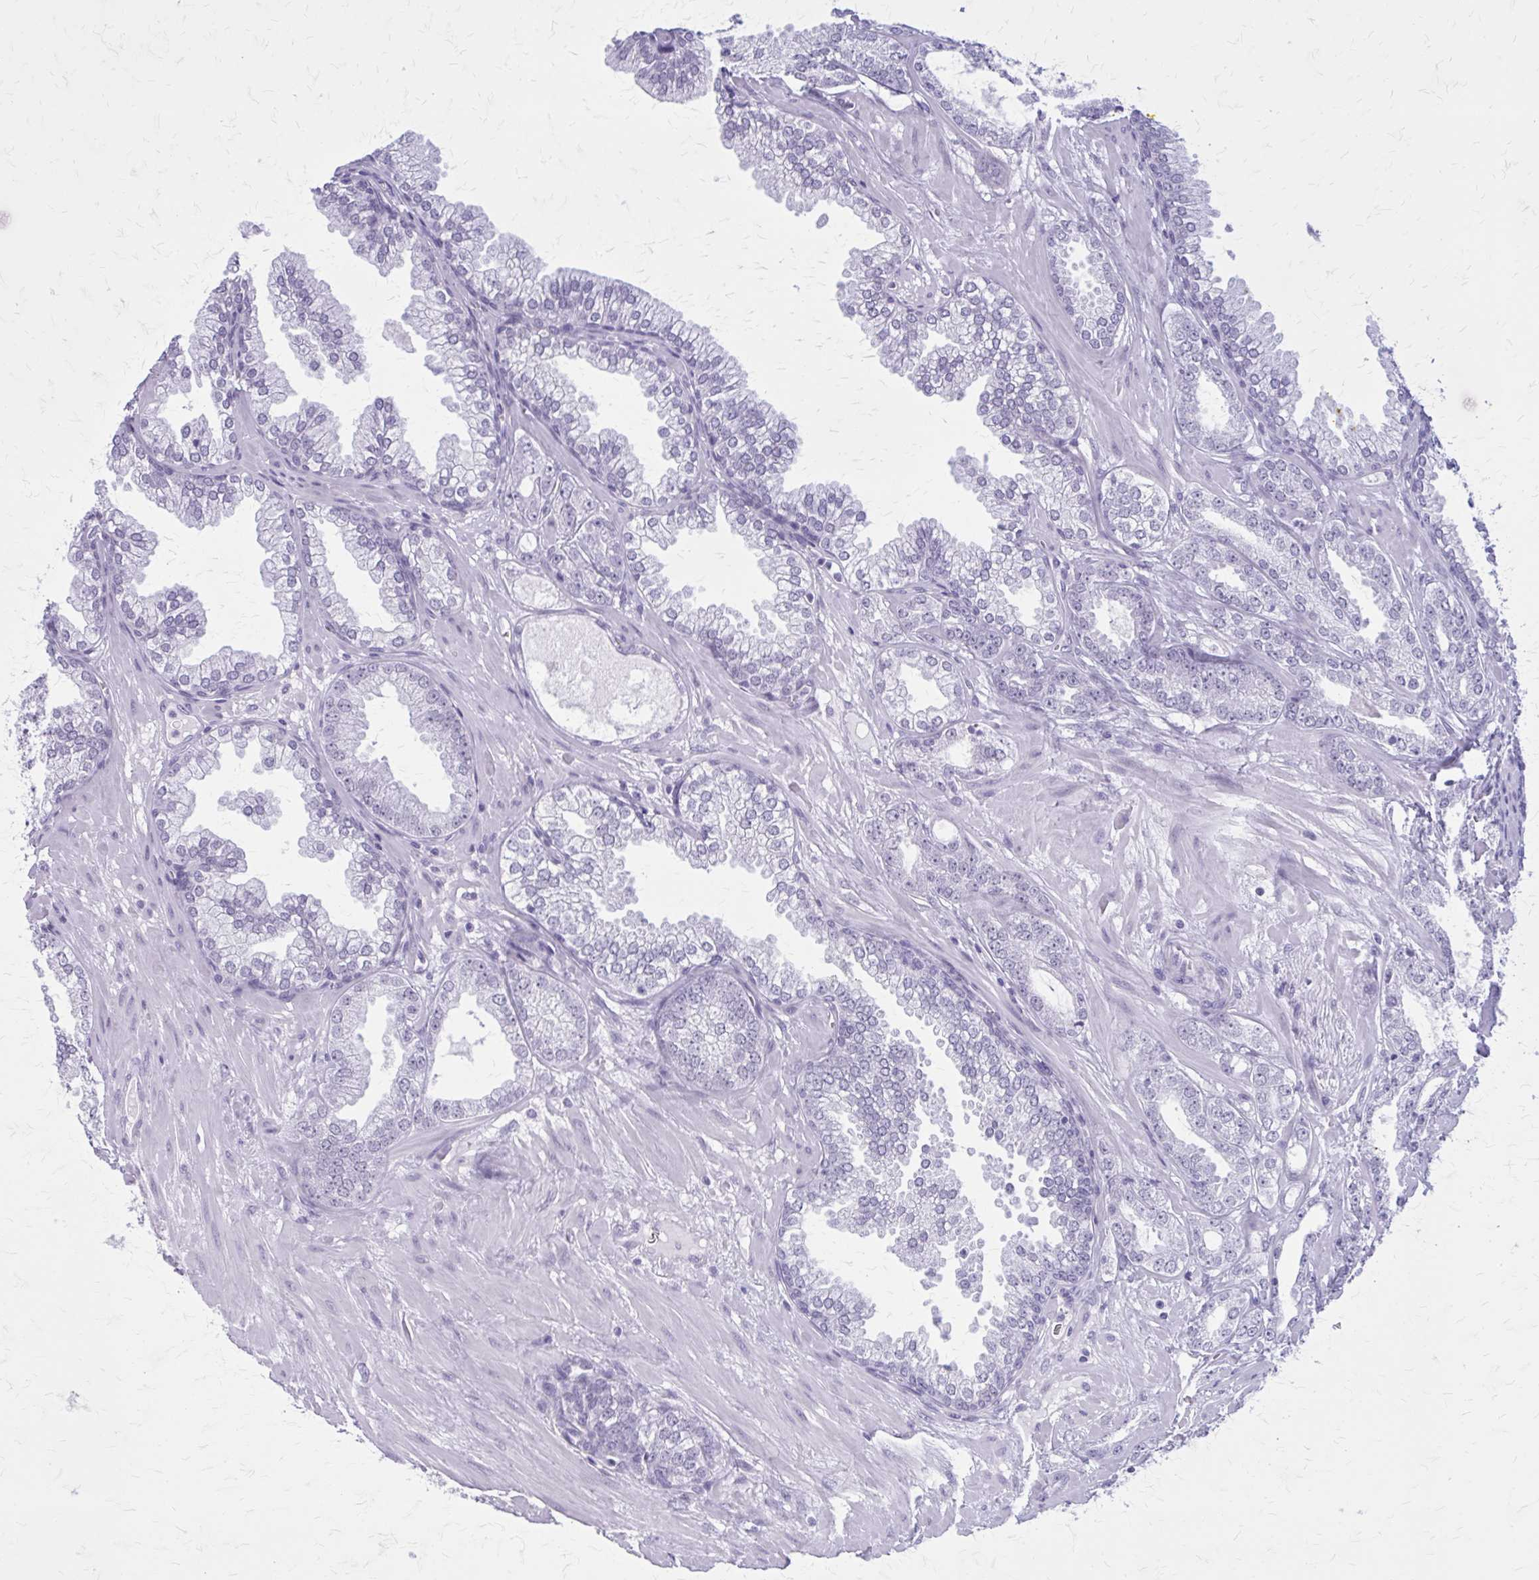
{"staining": {"intensity": "negative", "quantity": "none", "location": "none"}, "tissue": "prostate cancer", "cell_type": "Tumor cells", "image_type": "cancer", "snomed": [{"axis": "morphology", "description": "Adenocarcinoma, Medium grade"}, {"axis": "topography", "description": "Prostate"}], "caption": "The histopathology image exhibits no significant expression in tumor cells of prostate cancer.", "gene": "GAD1", "patient": {"sex": "male", "age": 57}}